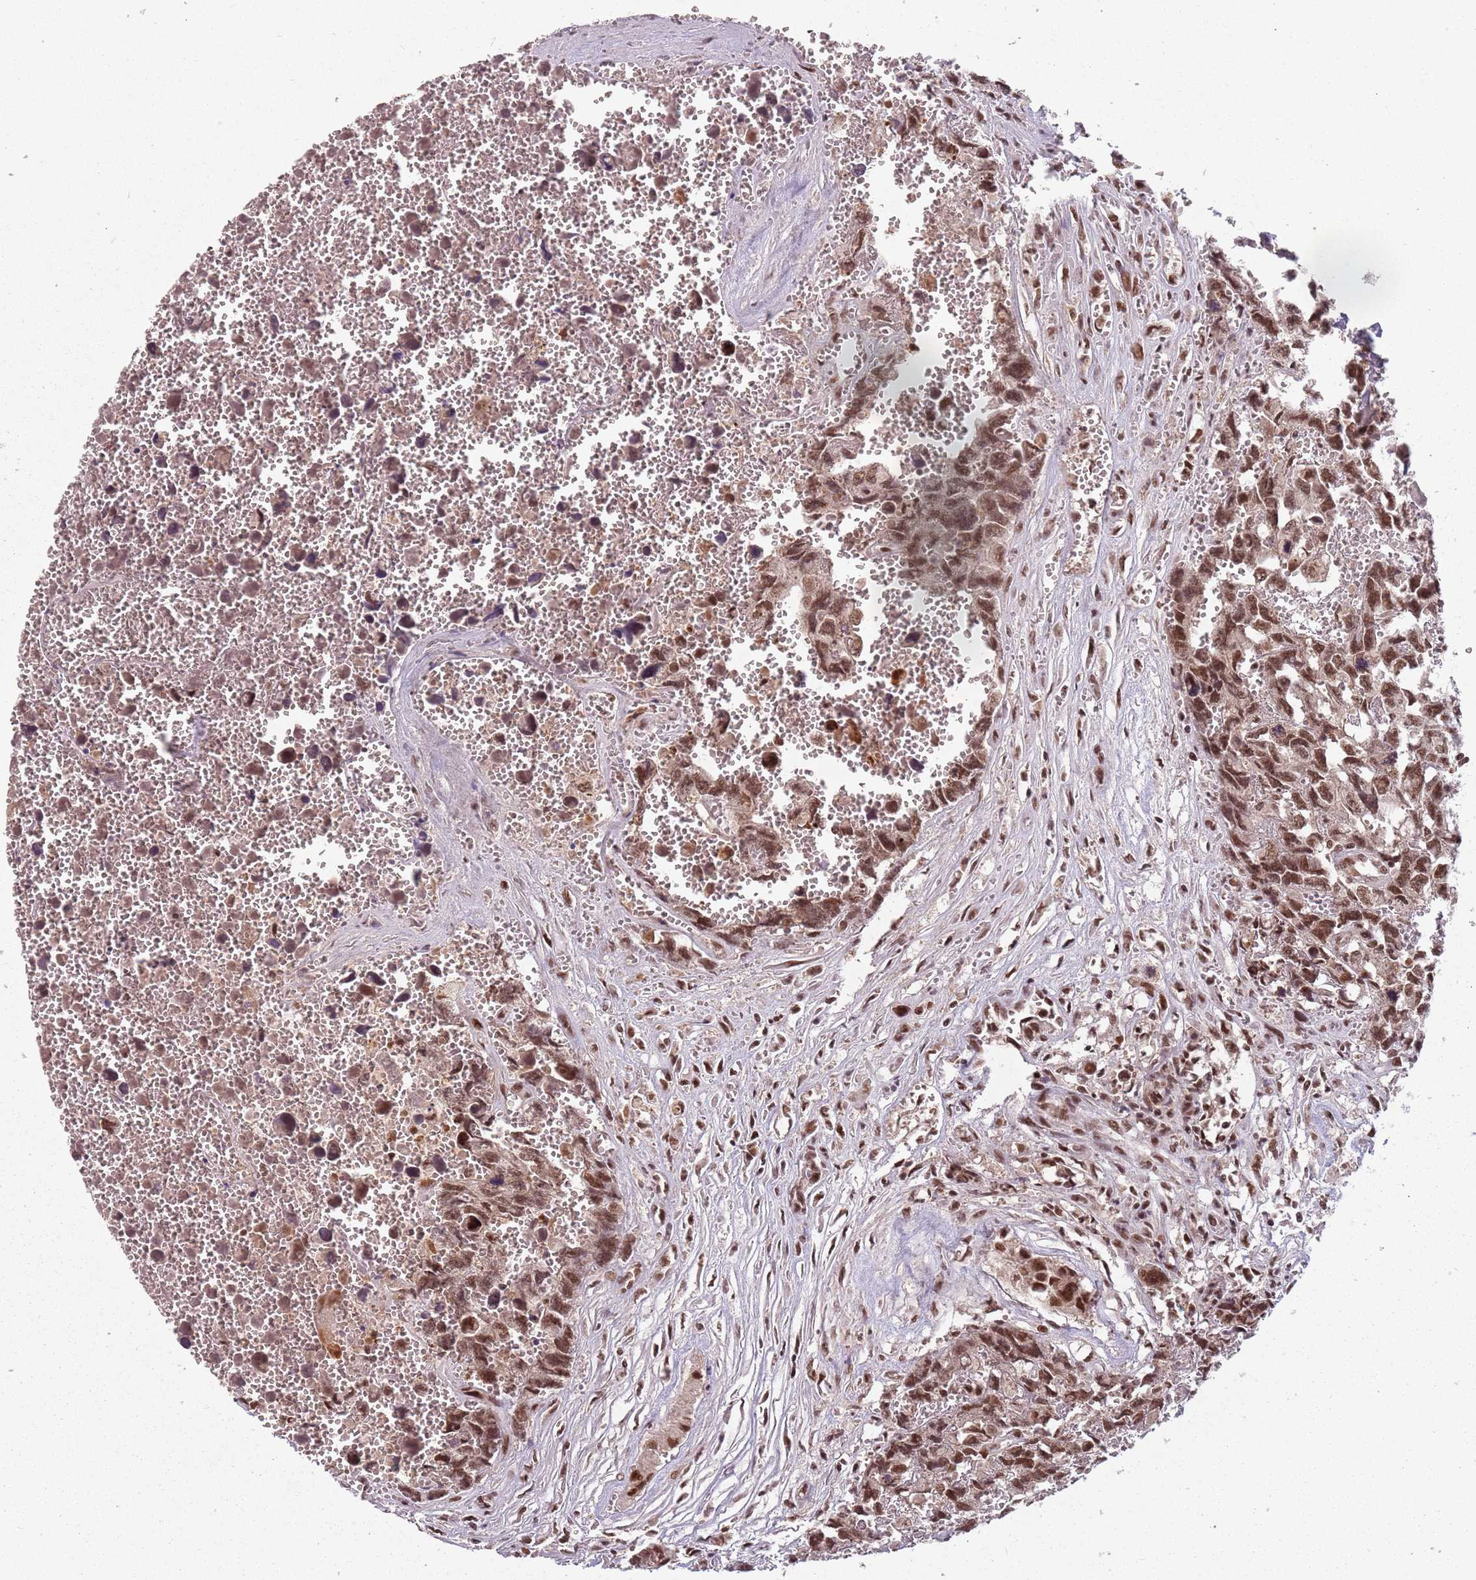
{"staining": {"intensity": "moderate", "quantity": ">75%", "location": "nuclear"}, "tissue": "testis cancer", "cell_type": "Tumor cells", "image_type": "cancer", "snomed": [{"axis": "morphology", "description": "Carcinoma, Embryonal, NOS"}, {"axis": "topography", "description": "Testis"}], "caption": "Immunohistochemical staining of testis cancer shows medium levels of moderate nuclear protein positivity in about >75% of tumor cells.", "gene": "NCBP1", "patient": {"sex": "male", "age": 31}}